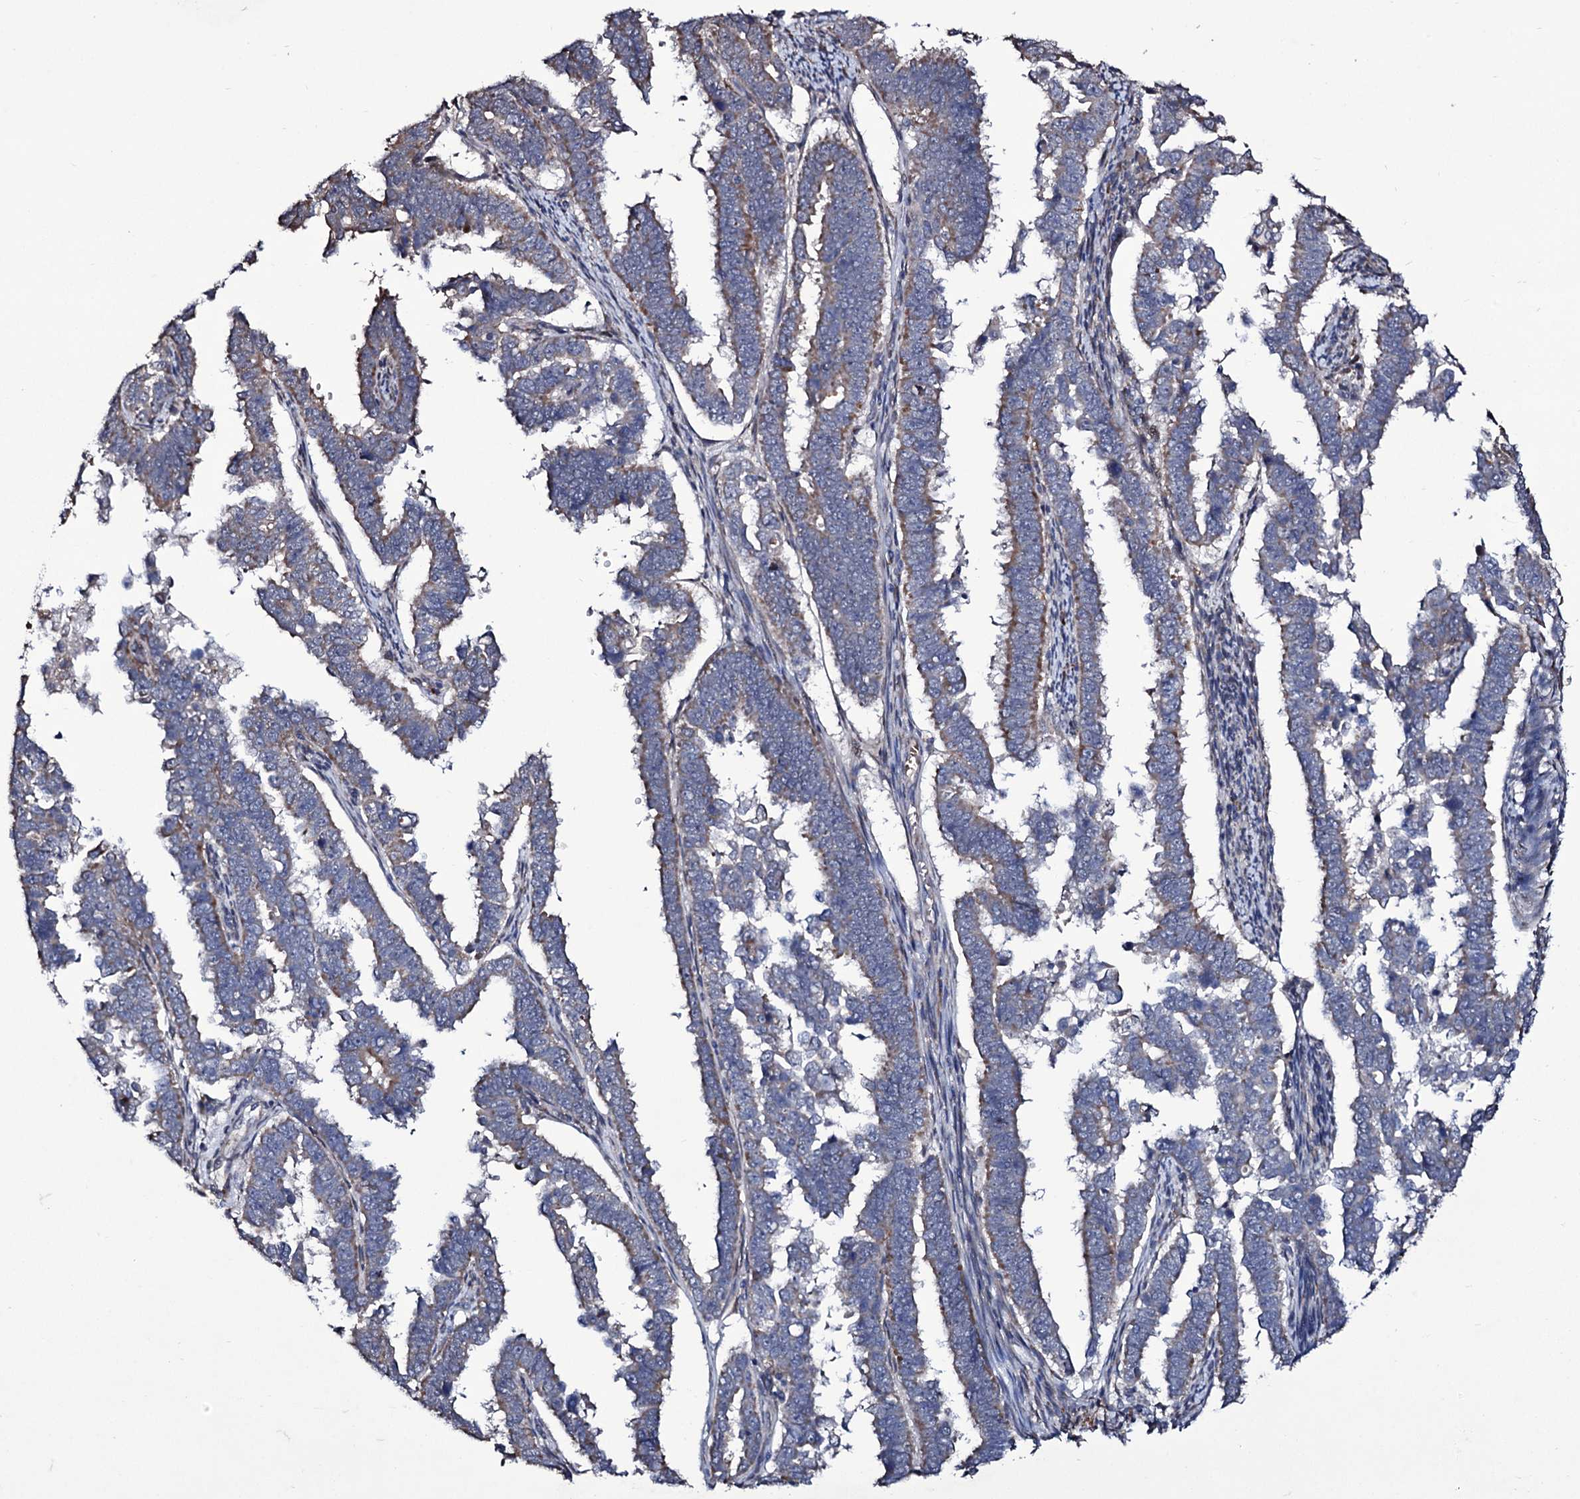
{"staining": {"intensity": "weak", "quantity": "25%-75%", "location": "cytoplasmic/membranous"}, "tissue": "endometrial cancer", "cell_type": "Tumor cells", "image_type": "cancer", "snomed": [{"axis": "morphology", "description": "Adenocarcinoma, NOS"}, {"axis": "topography", "description": "Endometrium"}], "caption": "Adenocarcinoma (endometrial) stained for a protein (brown) shows weak cytoplasmic/membranous positive staining in about 25%-75% of tumor cells.", "gene": "TUBGCP5", "patient": {"sex": "female", "age": 75}}